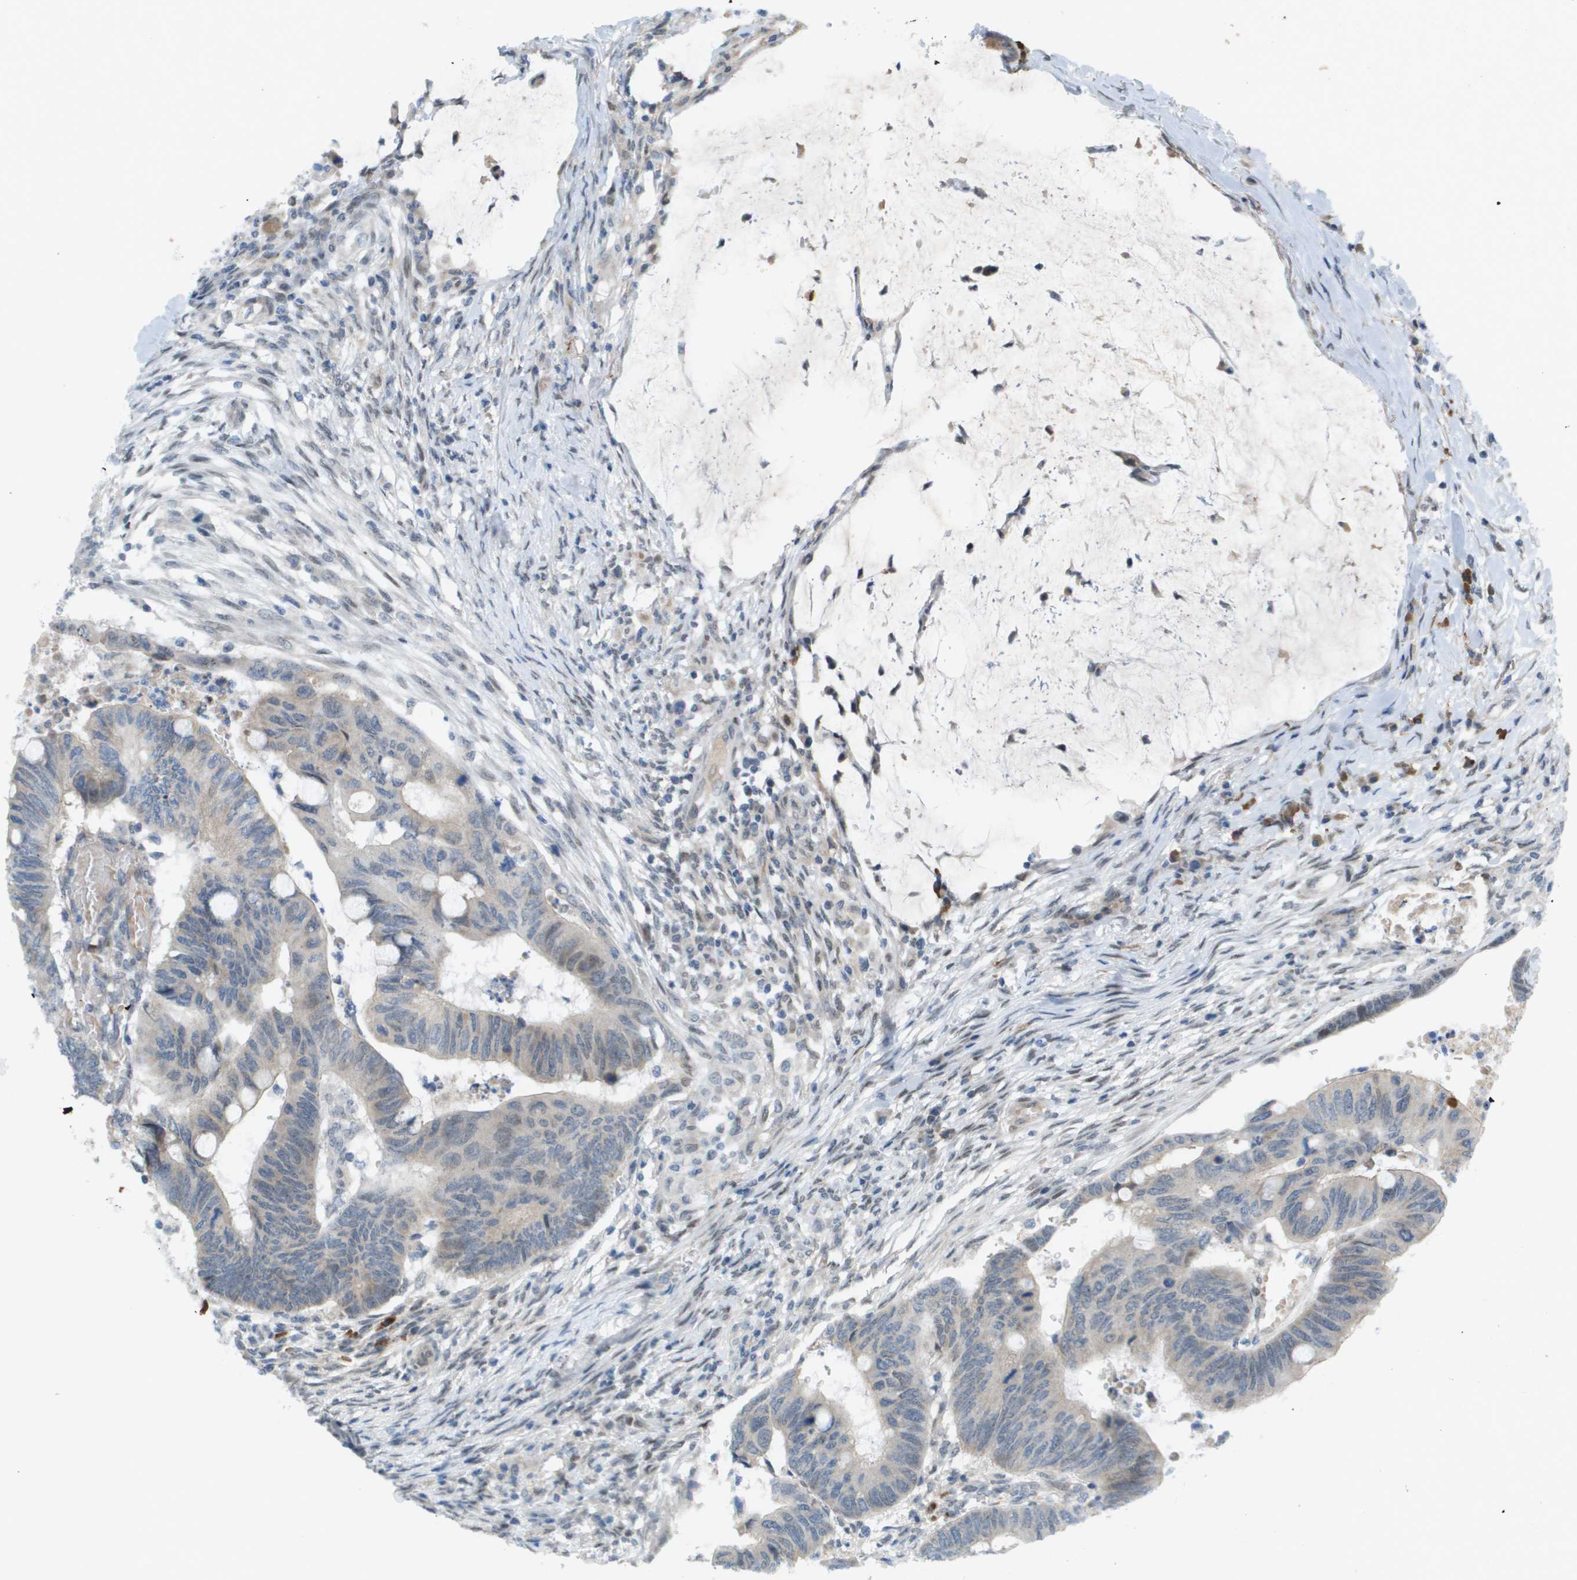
{"staining": {"intensity": "moderate", "quantity": "25%-75%", "location": "cytoplasmic/membranous,nuclear"}, "tissue": "colorectal cancer", "cell_type": "Tumor cells", "image_type": "cancer", "snomed": [{"axis": "morphology", "description": "Normal tissue, NOS"}, {"axis": "morphology", "description": "Adenocarcinoma, NOS"}, {"axis": "topography", "description": "Rectum"}, {"axis": "topography", "description": "Peripheral nerve tissue"}], "caption": "There is medium levels of moderate cytoplasmic/membranous and nuclear positivity in tumor cells of adenocarcinoma (colorectal), as demonstrated by immunohistochemical staining (brown color).", "gene": "CACNB4", "patient": {"sex": "male", "age": 92}}